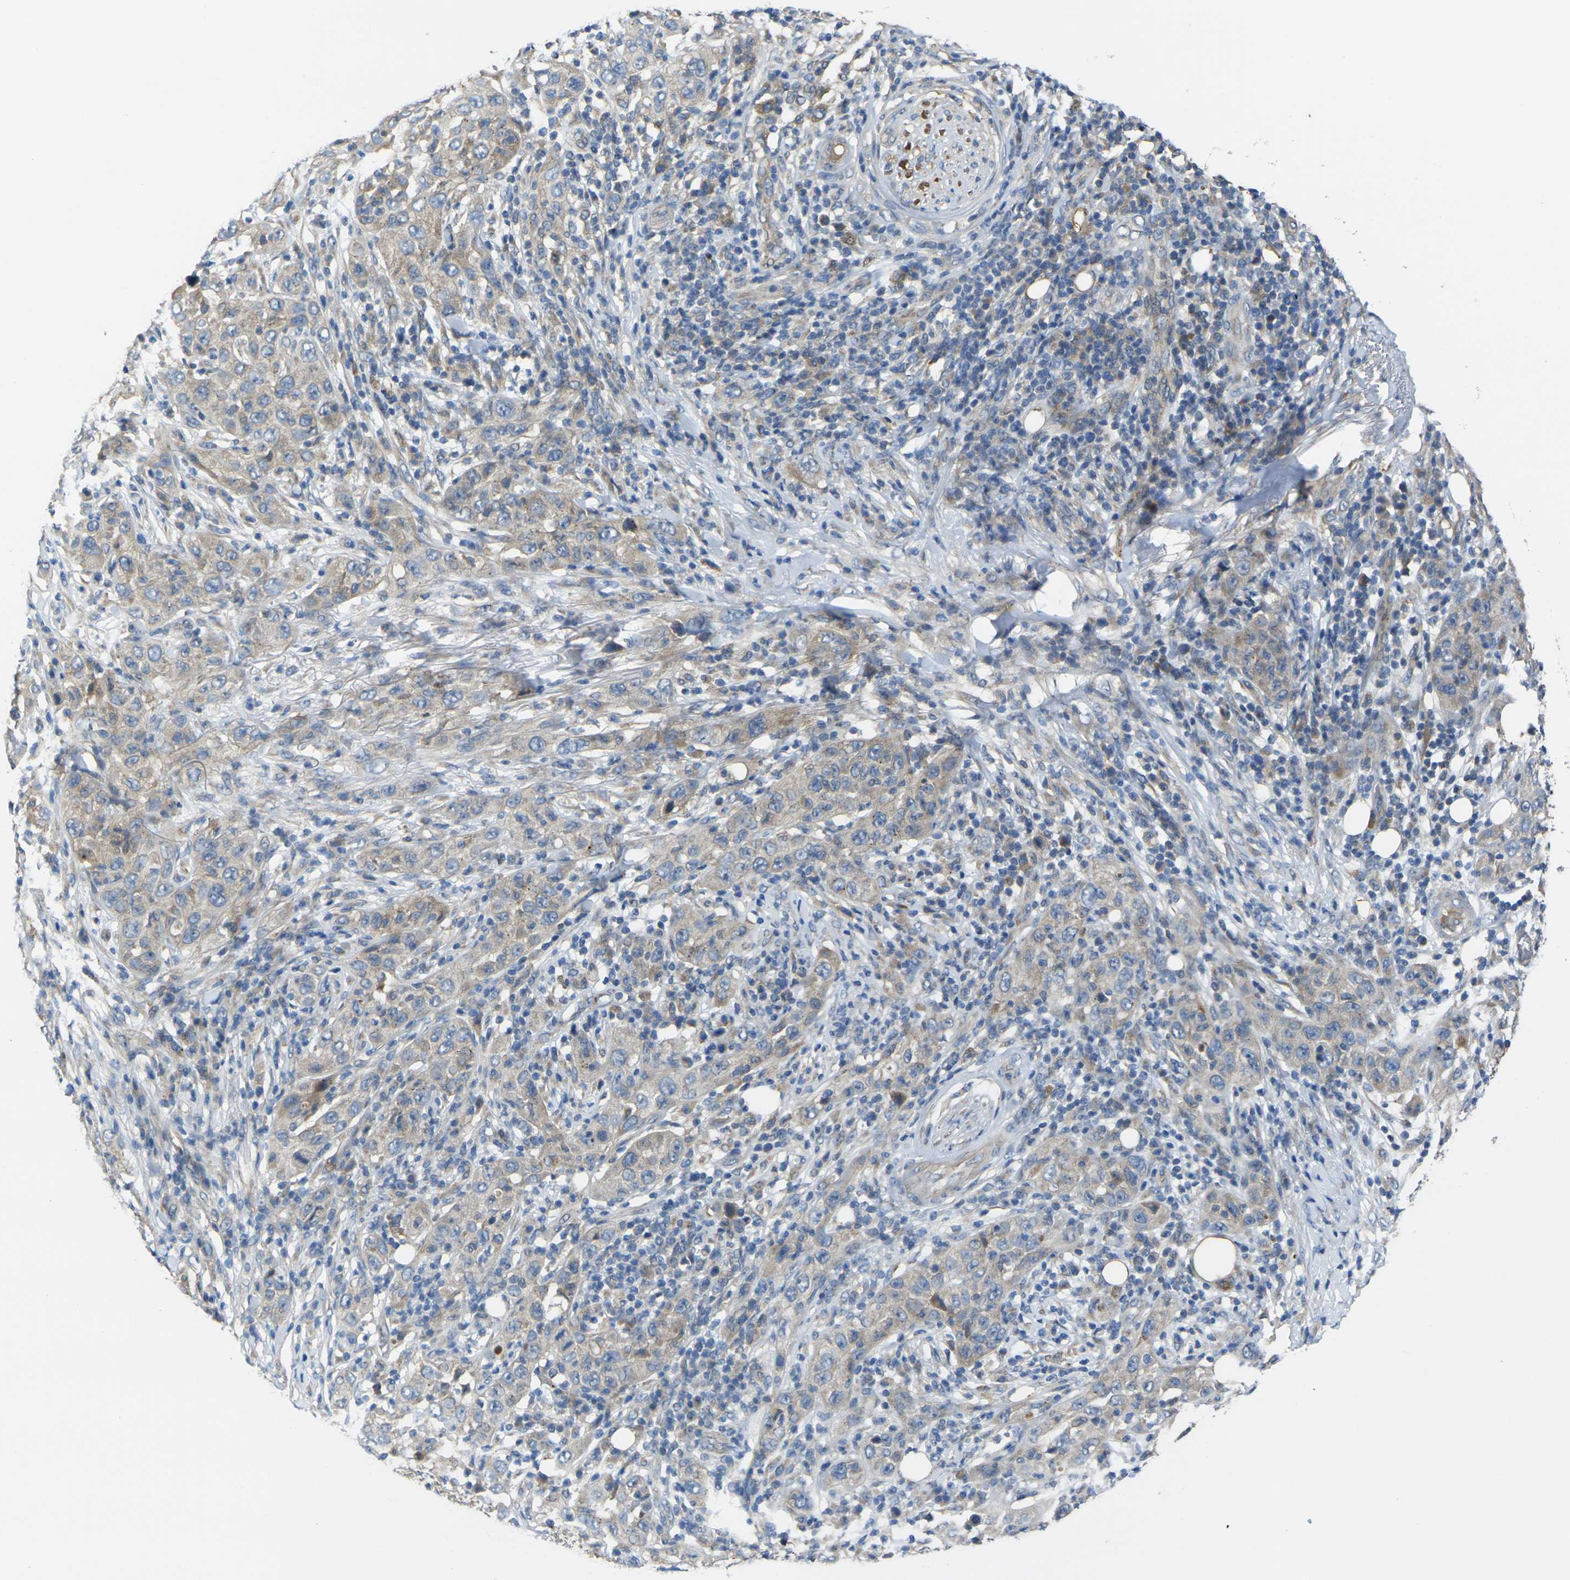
{"staining": {"intensity": "weak", "quantity": ">75%", "location": "cytoplasmic/membranous"}, "tissue": "skin cancer", "cell_type": "Tumor cells", "image_type": "cancer", "snomed": [{"axis": "morphology", "description": "Squamous cell carcinoma, NOS"}, {"axis": "topography", "description": "Skin"}], "caption": "A histopathology image of human squamous cell carcinoma (skin) stained for a protein exhibits weak cytoplasmic/membranous brown staining in tumor cells. (Stains: DAB in brown, nuclei in blue, Microscopy: brightfield microscopy at high magnification).", "gene": "GNA12", "patient": {"sex": "female", "age": 88}}